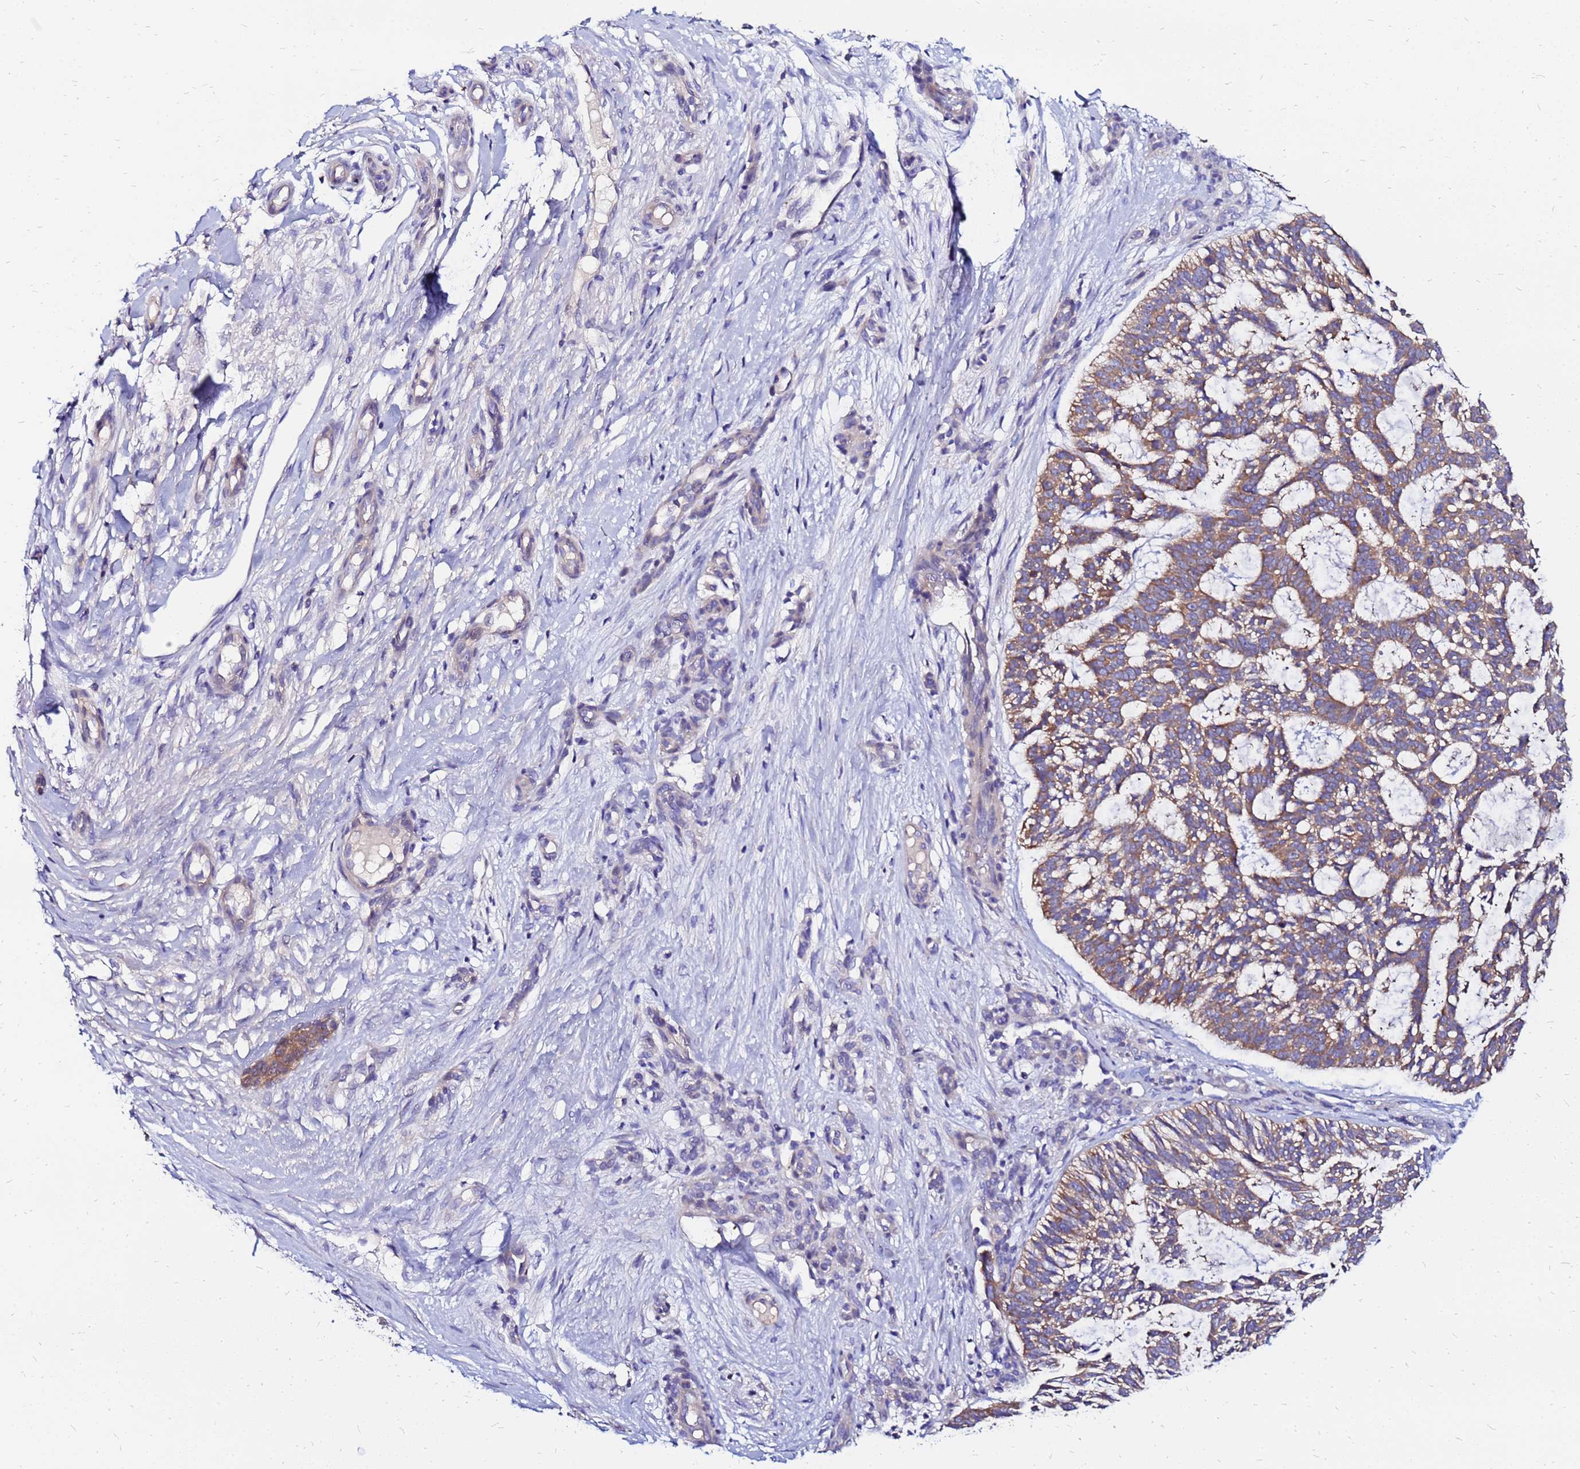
{"staining": {"intensity": "moderate", "quantity": ">75%", "location": "cytoplasmic/membranous"}, "tissue": "skin cancer", "cell_type": "Tumor cells", "image_type": "cancer", "snomed": [{"axis": "morphology", "description": "Basal cell carcinoma"}, {"axis": "topography", "description": "Skin"}], "caption": "Basal cell carcinoma (skin) tissue demonstrates moderate cytoplasmic/membranous expression in approximately >75% of tumor cells", "gene": "ARHGEF5", "patient": {"sex": "male", "age": 88}}